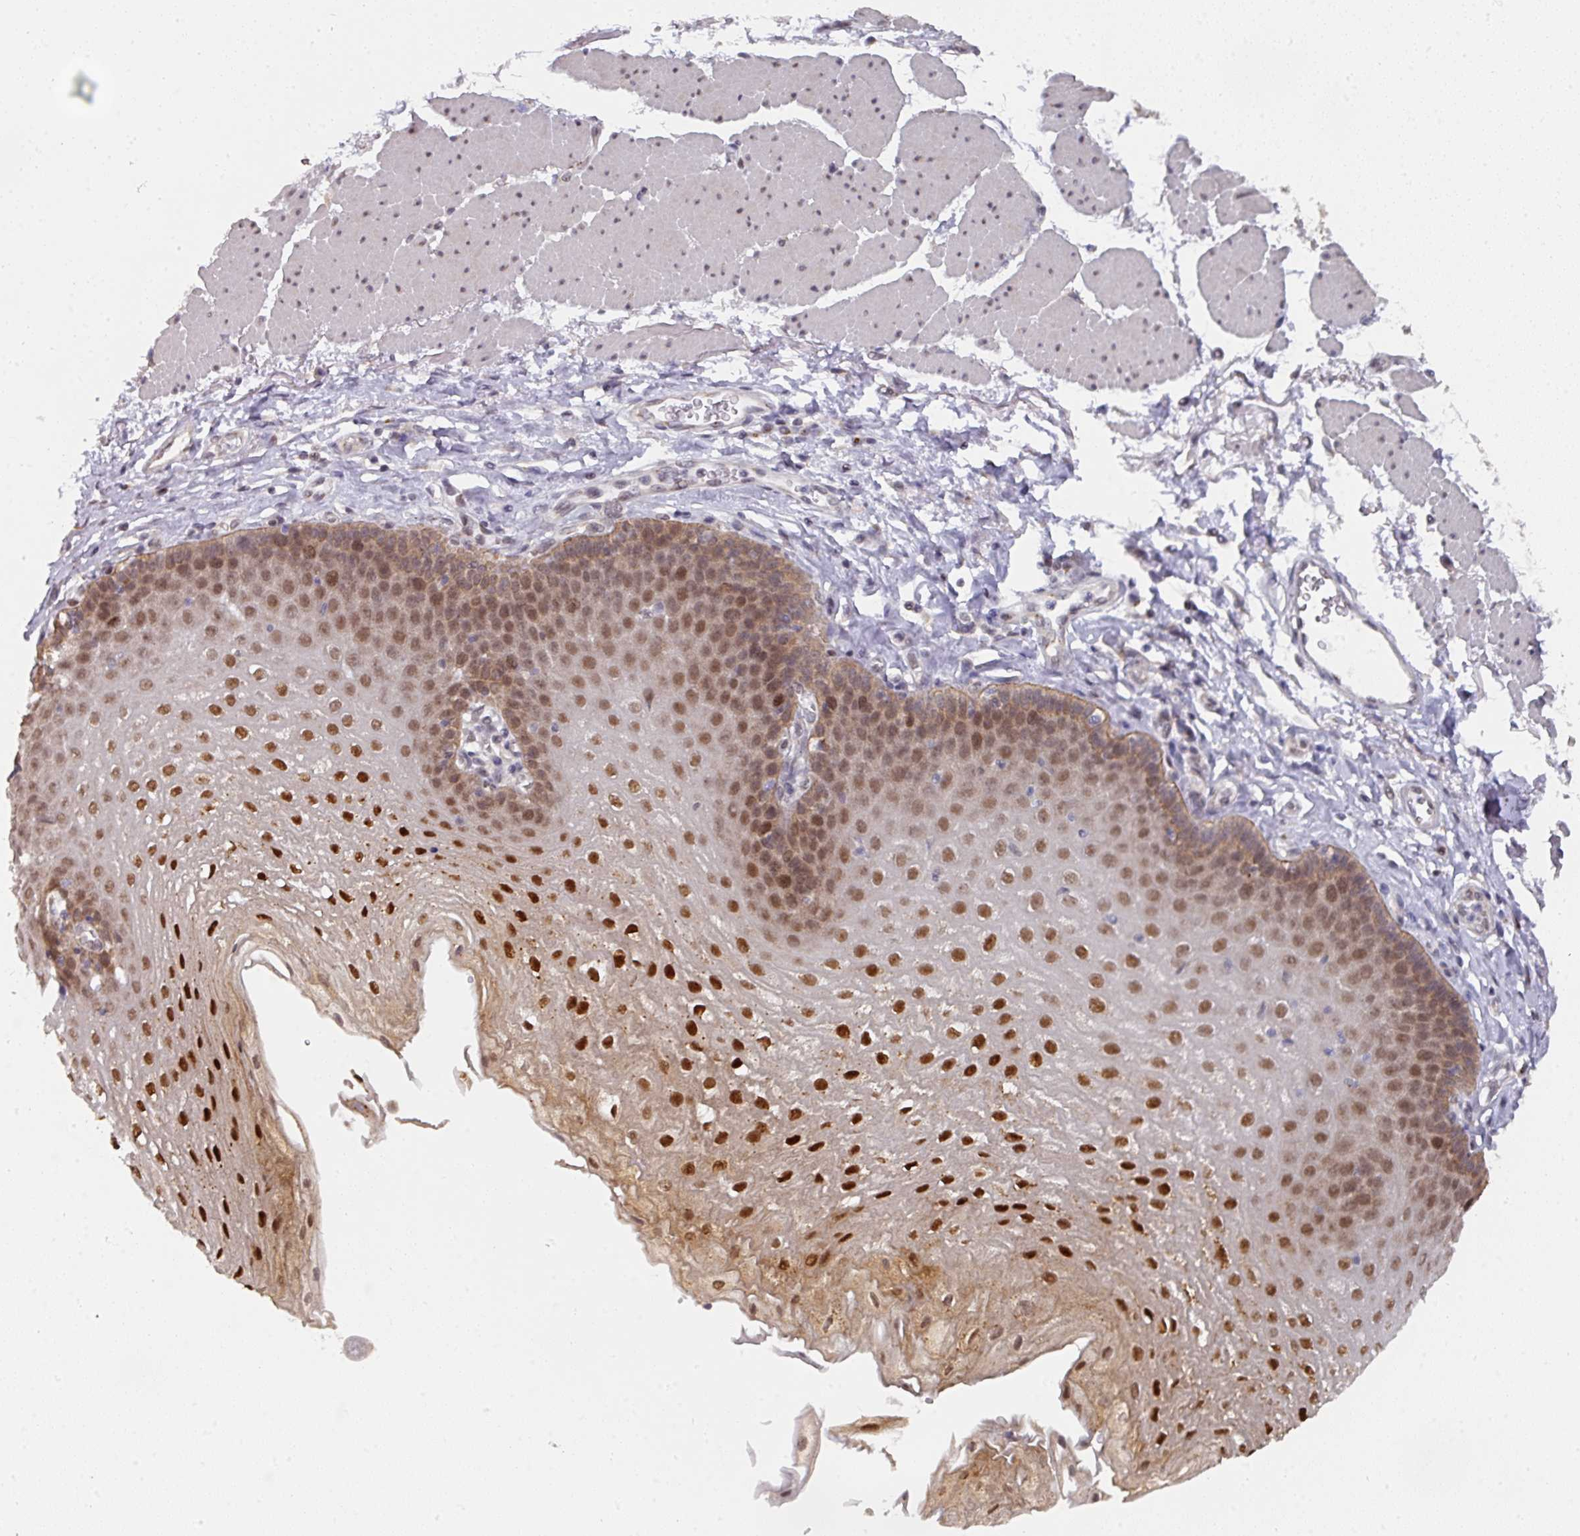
{"staining": {"intensity": "moderate", "quantity": ">75%", "location": "cytoplasmic/membranous,nuclear"}, "tissue": "esophagus", "cell_type": "Squamous epithelial cells", "image_type": "normal", "snomed": [{"axis": "morphology", "description": "Normal tissue, NOS"}, {"axis": "topography", "description": "Esophagus"}], "caption": "IHC micrograph of unremarkable human esophagus stained for a protein (brown), which shows medium levels of moderate cytoplasmic/membranous,nuclear expression in approximately >75% of squamous epithelial cells.", "gene": "C18orf25", "patient": {"sex": "female", "age": 81}}